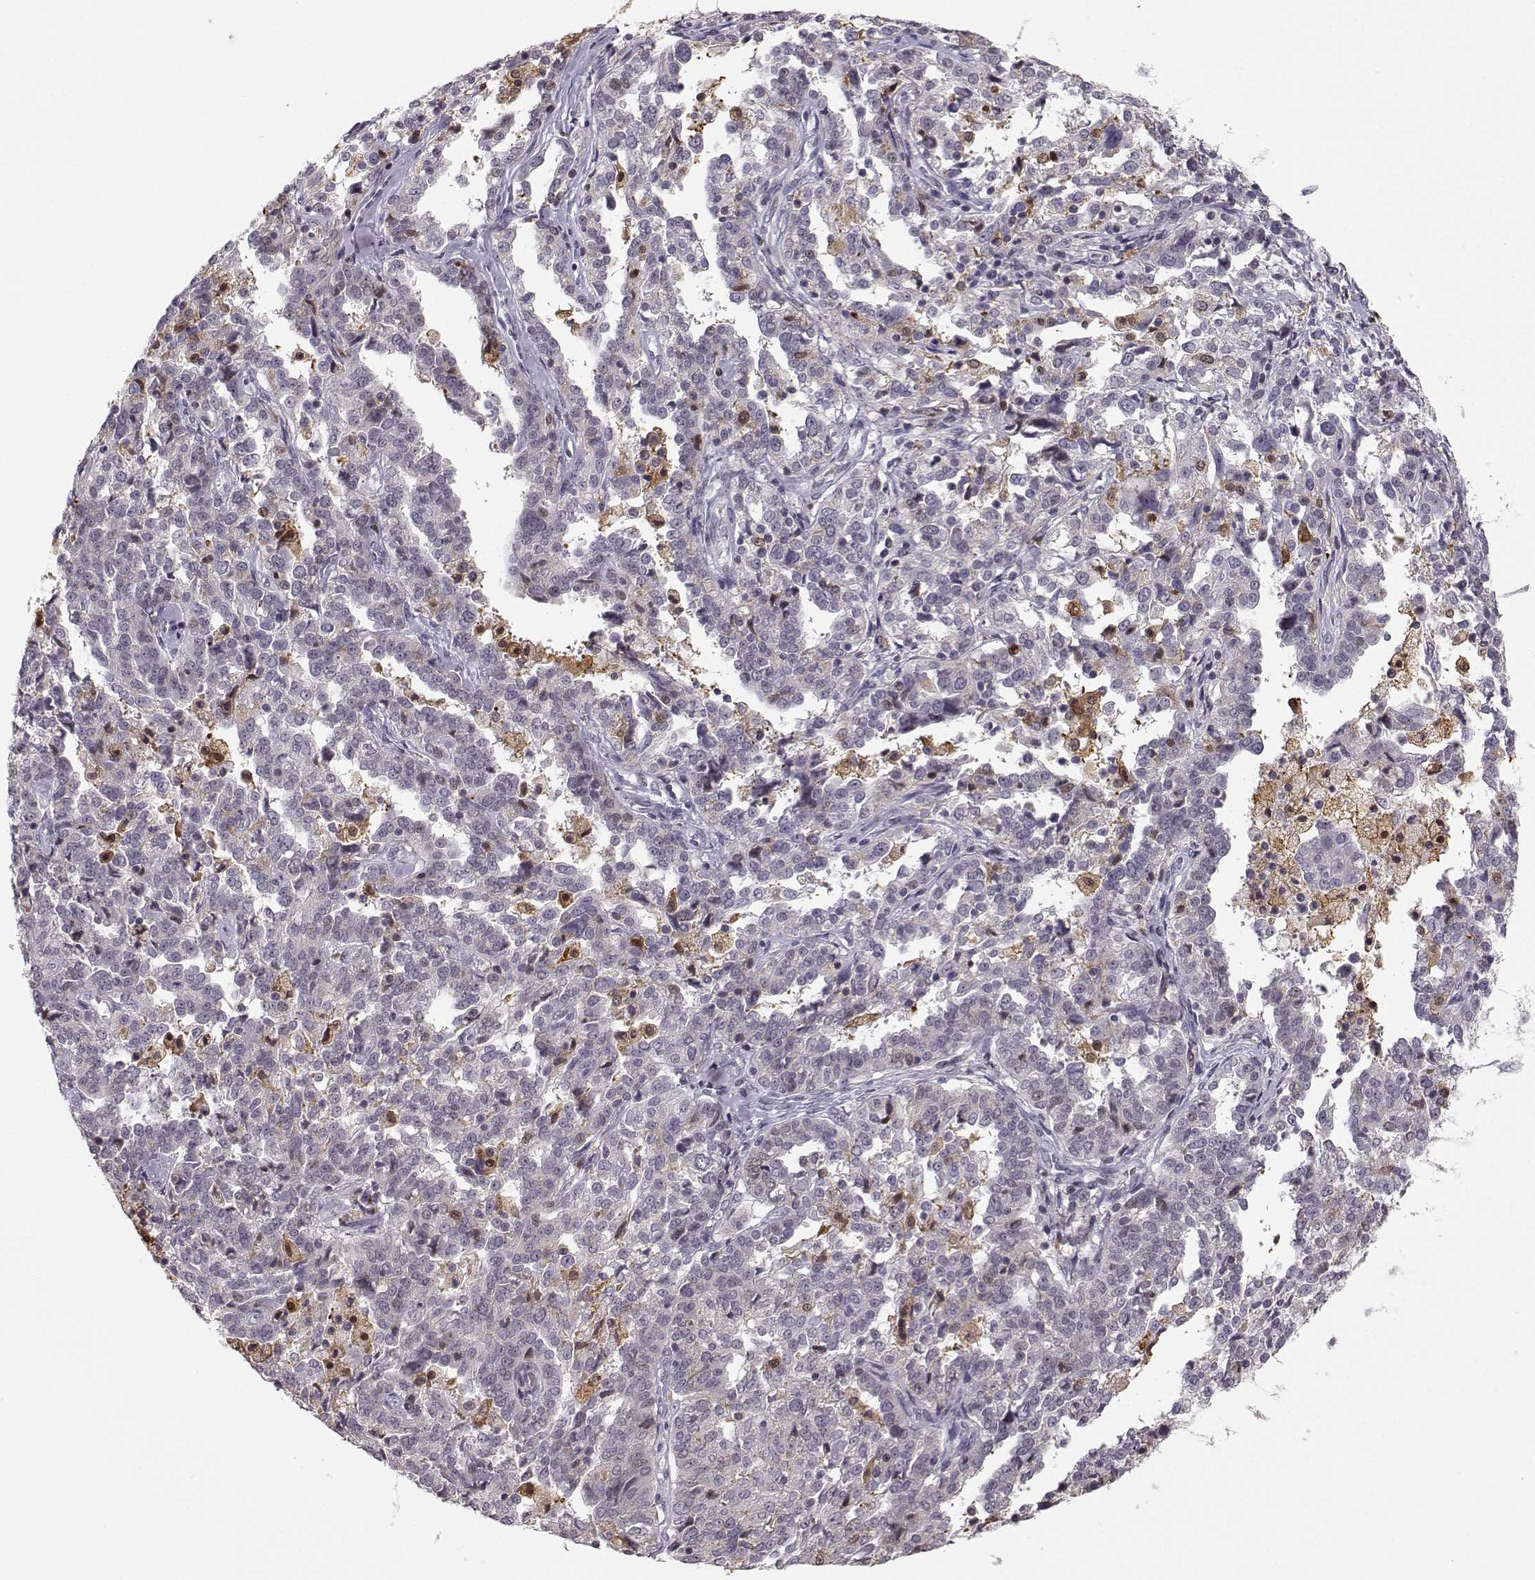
{"staining": {"intensity": "negative", "quantity": "none", "location": "none"}, "tissue": "ovarian cancer", "cell_type": "Tumor cells", "image_type": "cancer", "snomed": [{"axis": "morphology", "description": "Cystadenocarcinoma, serous, NOS"}, {"axis": "topography", "description": "Ovary"}], "caption": "Ovarian cancer was stained to show a protein in brown. There is no significant staining in tumor cells.", "gene": "HTR7", "patient": {"sex": "female", "age": 67}}